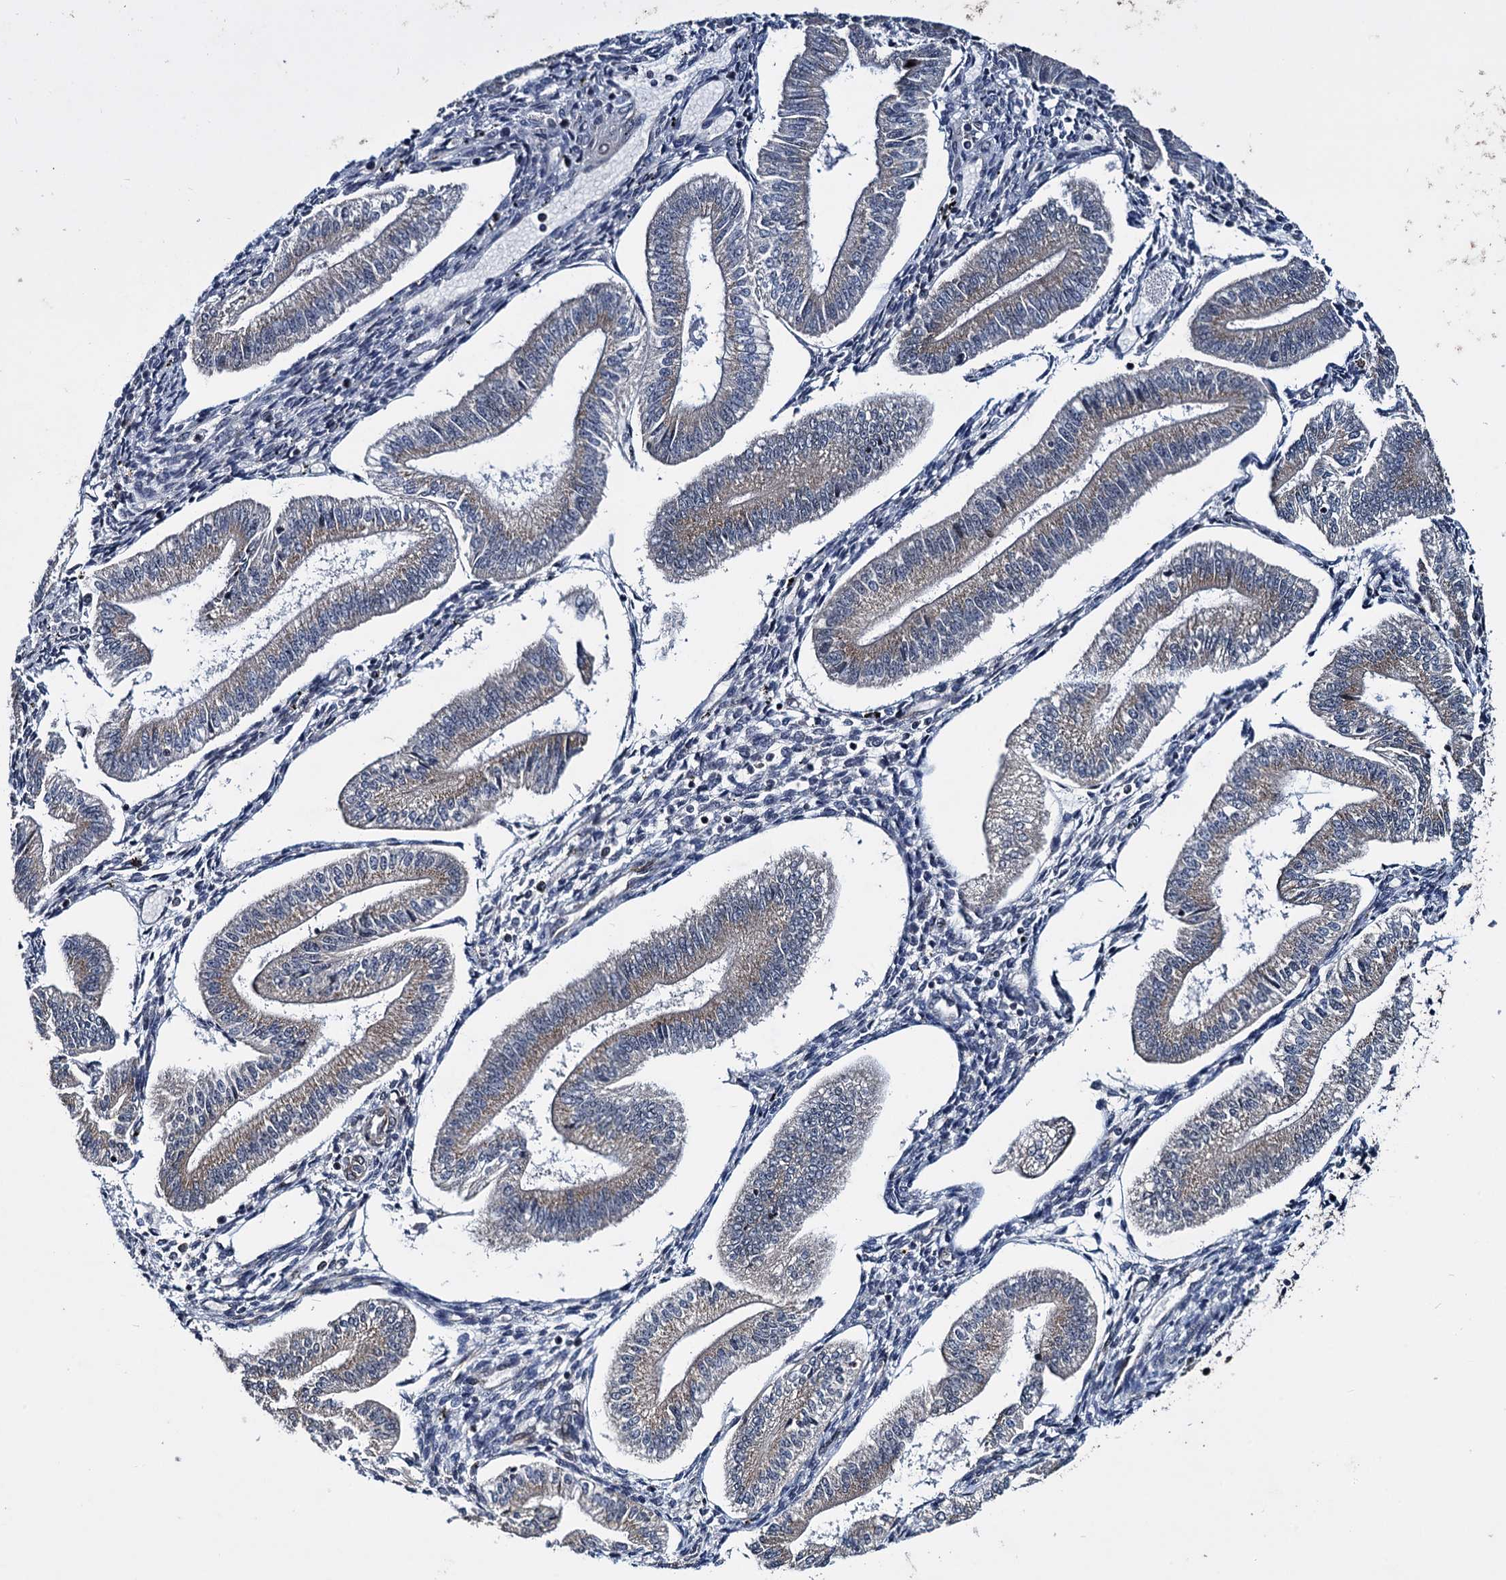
{"staining": {"intensity": "negative", "quantity": "none", "location": "none"}, "tissue": "endometrium", "cell_type": "Cells in endometrial stroma", "image_type": "normal", "snomed": [{"axis": "morphology", "description": "Normal tissue, NOS"}, {"axis": "topography", "description": "Endometrium"}], "caption": "High power microscopy histopathology image of an immunohistochemistry image of benign endometrium, revealing no significant staining in cells in endometrial stroma.", "gene": "ARHGAP42", "patient": {"sex": "female", "age": 34}}